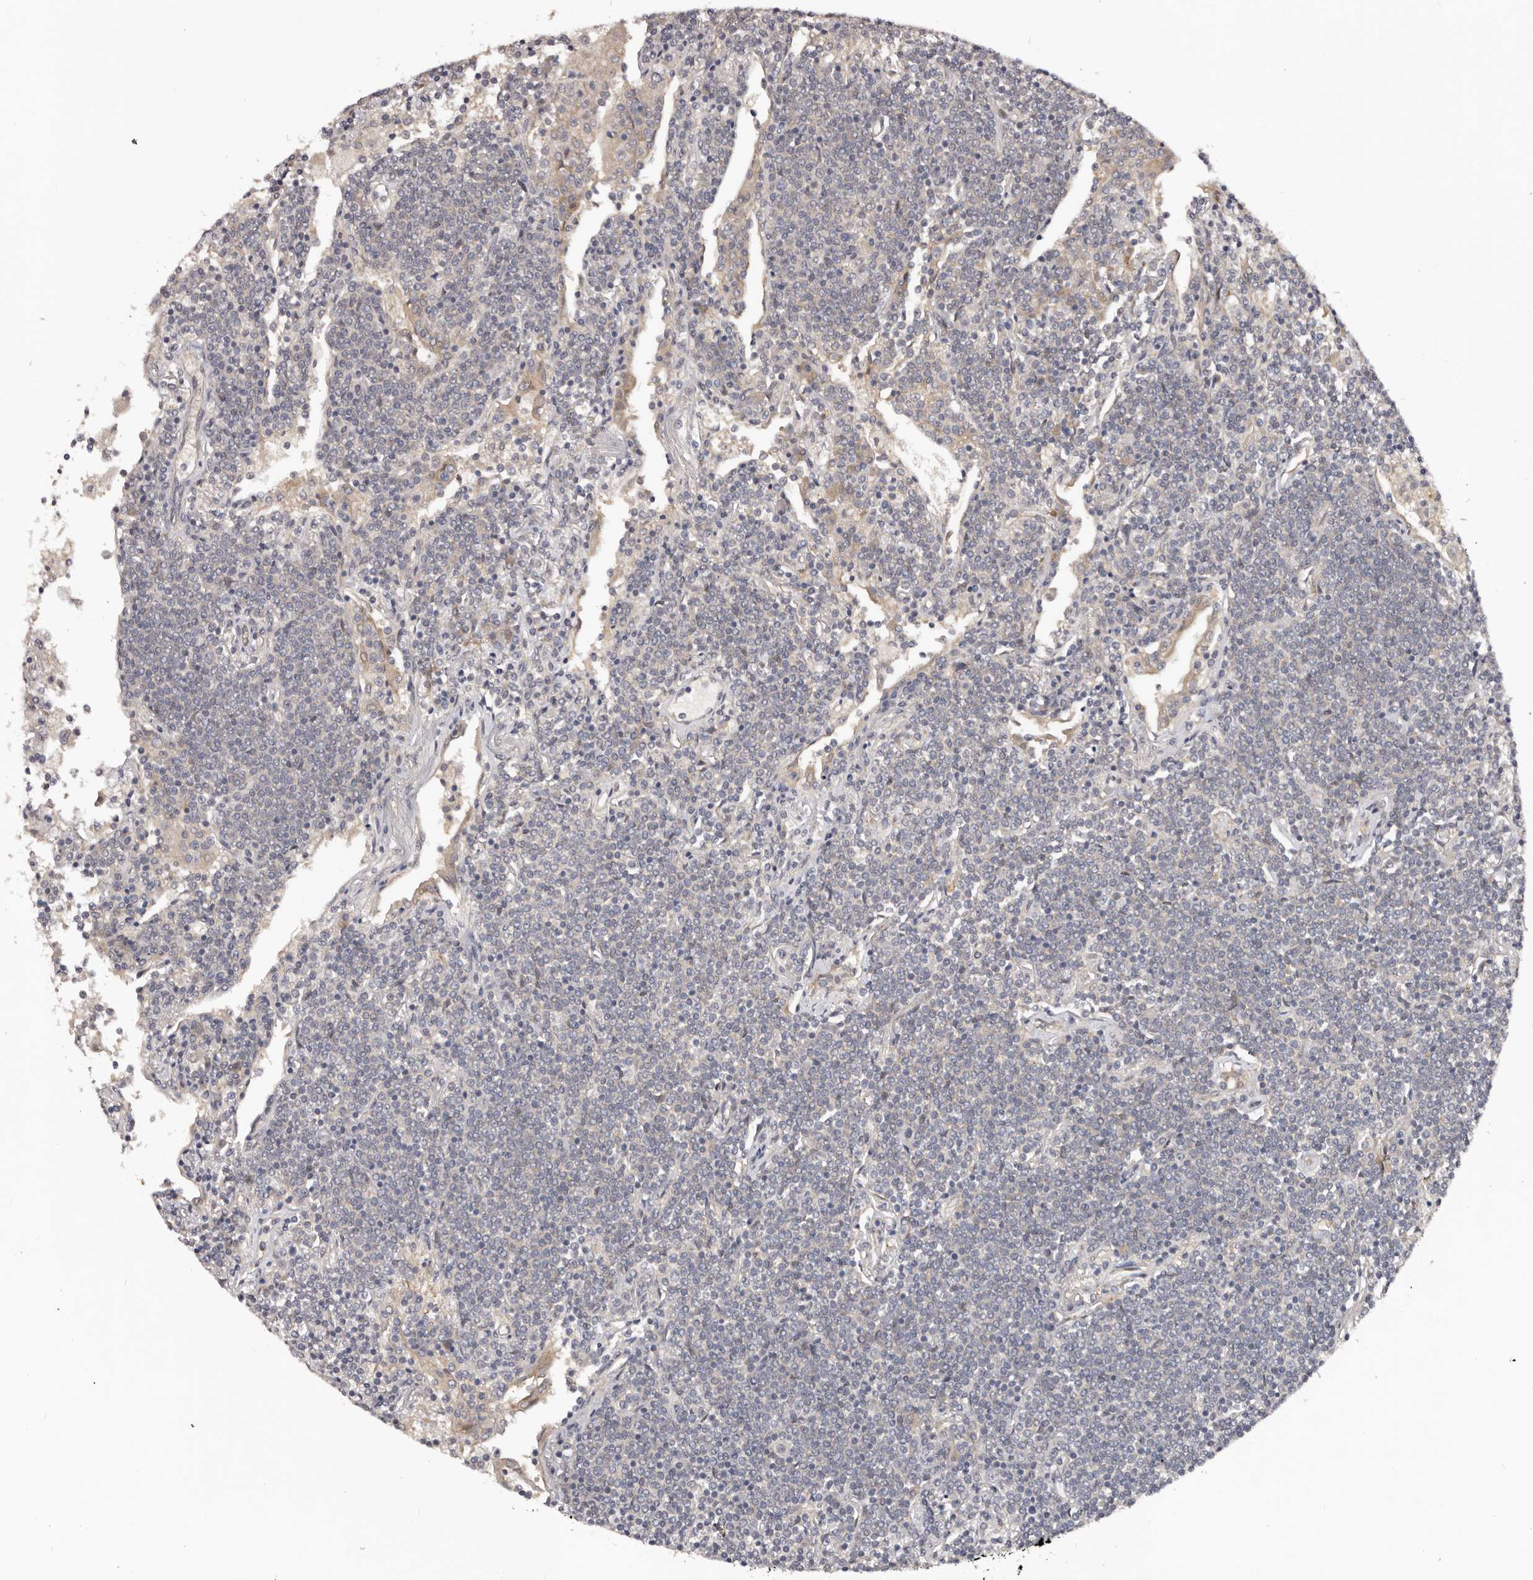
{"staining": {"intensity": "negative", "quantity": "none", "location": "none"}, "tissue": "lymphoma", "cell_type": "Tumor cells", "image_type": "cancer", "snomed": [{"axis": "morphology", "description": "Malignant lymphoma, non-Hodgkin's type, Low grade"}, {"axis": "topography", "description": "Lung"}], "caption": "This is an immunohistochemistry (IHC) micrograph of human lymphoma. There is no positivity in tumor cells.", "gene": "MDP1", "patient": {"sex": "female", "age": 71}}